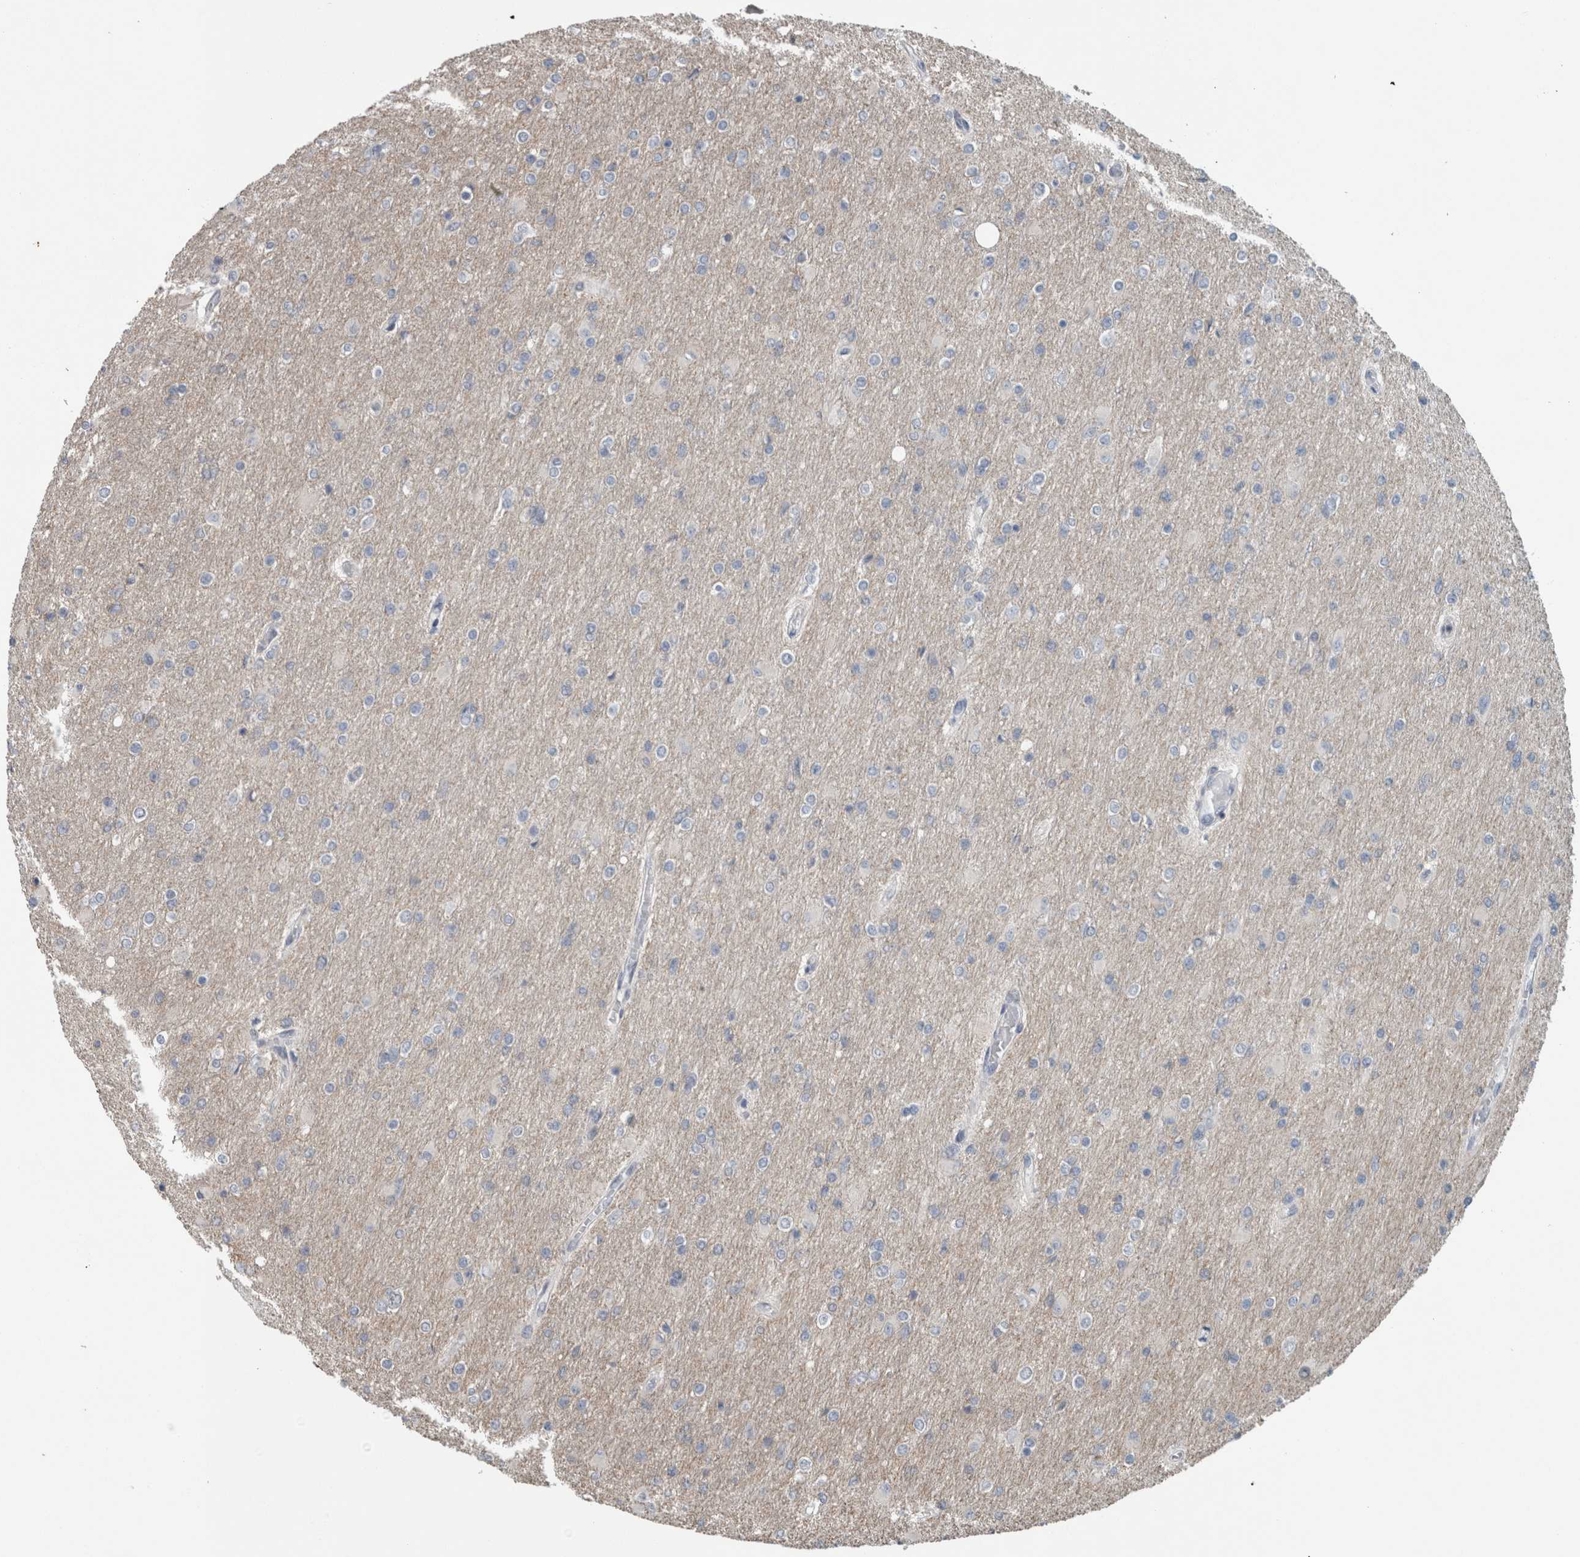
{"staining": {"intensity": "negative", "quantity": "none", "location": "none"}, "tissue": "glioma", "cell_type": "Tumor cells", "image_type": "cancer", "snomed": [{"axis": "morphology", "description": "Glioma, malignant, High grade"}, {"axis": "topography", "description": "Cerebral cortex"}], "caption": "Tumor cells are negative for brown protein staining in malignant glioma (high-grade). (DAB IHC with hematoxylin counter stain).", "gene": "ACSF2", "patient": {"sex": "female", "age": 36}}